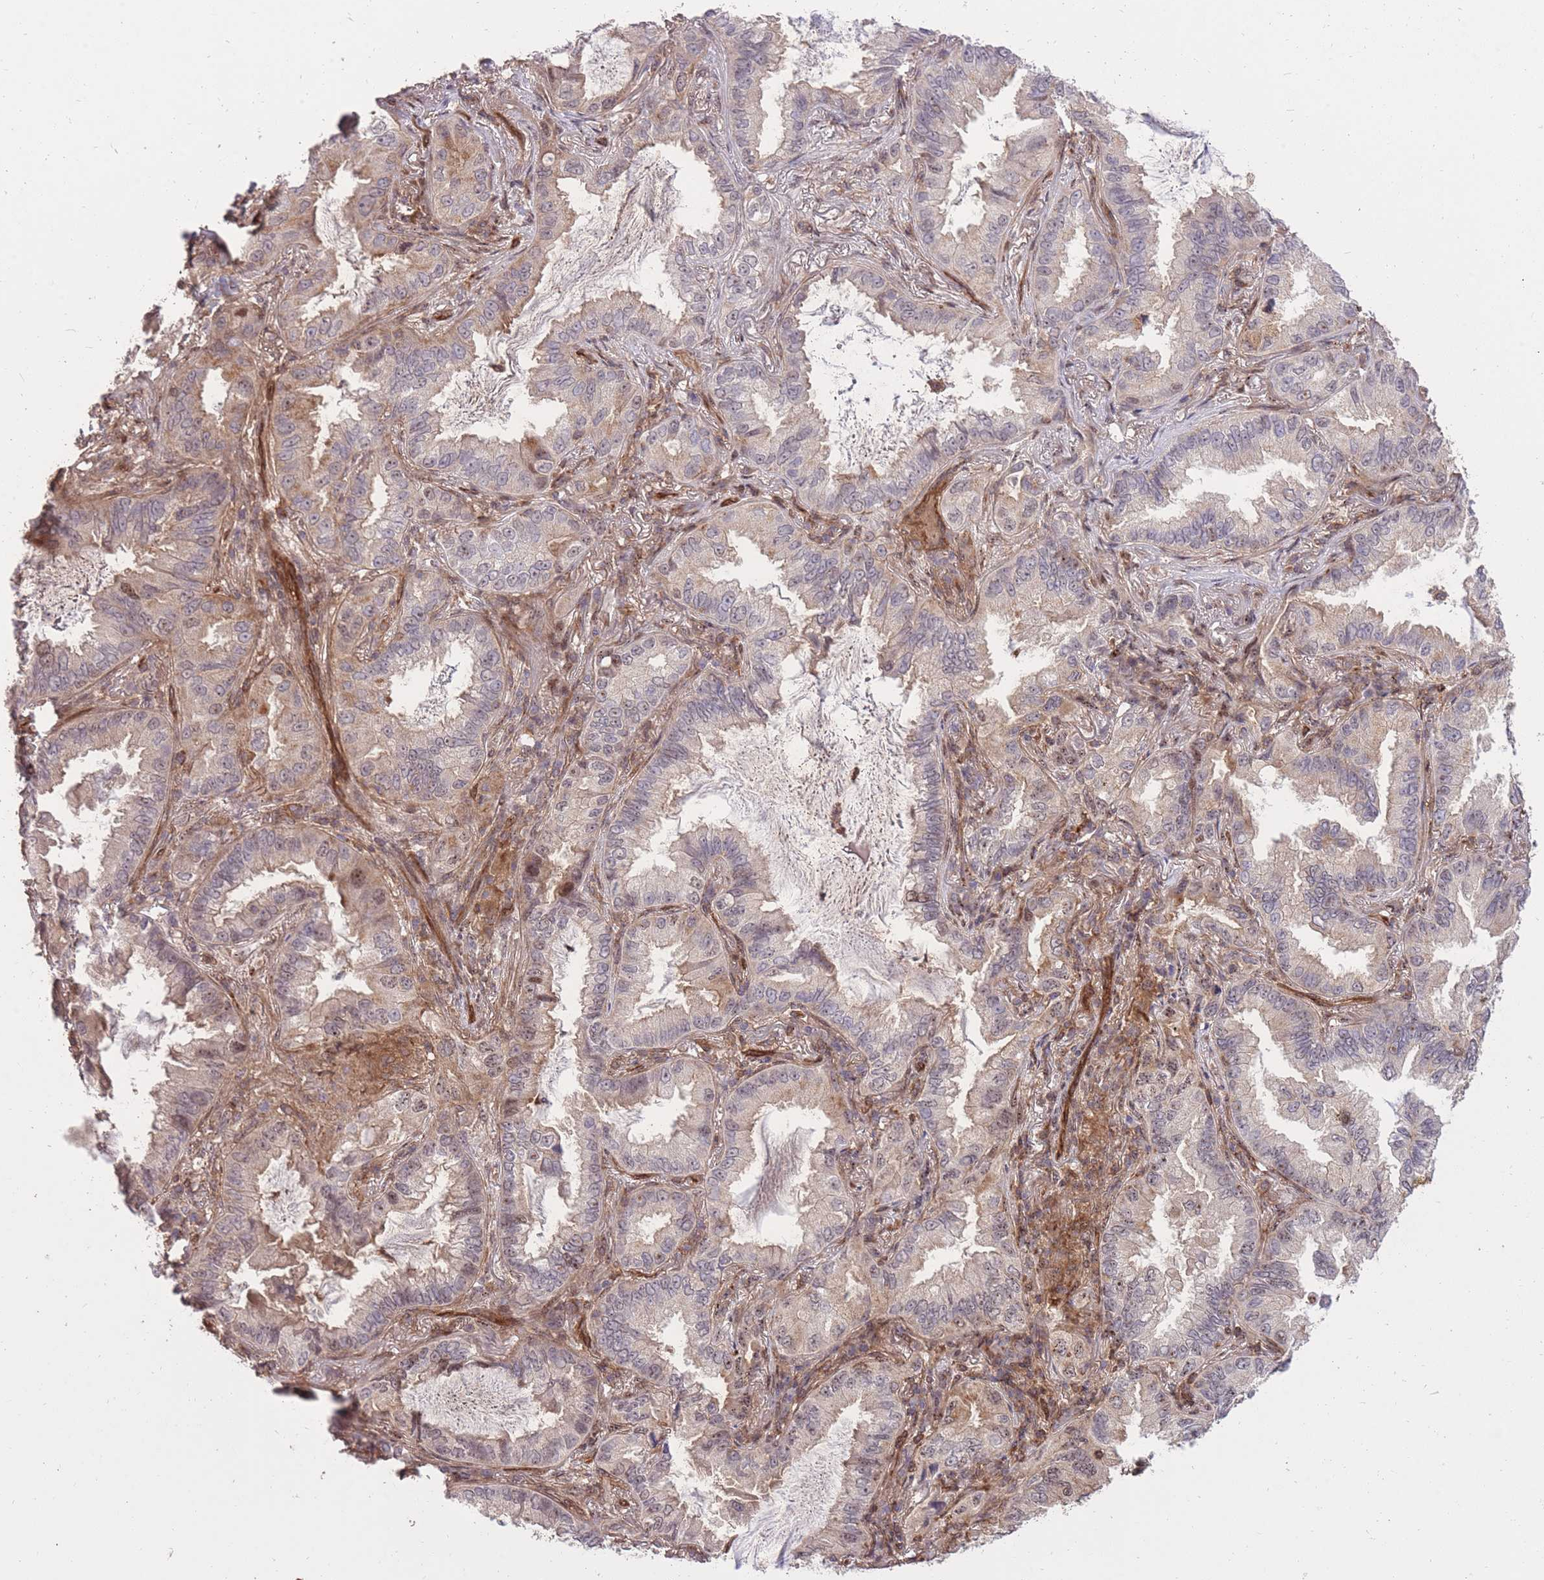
{"staining": {"intensity": "weak", "quantity": "<25%", "location": "cytoplasmic/membranous"}, "tissue": "lung cancer", "cell_type": "Tumor cells", "image_type": "cancer", "snomed": [{"axis": "morphology", "description": "Adenocarcinoma, NOS"}, {"axis": "topography", "description": "Lung"}], "caption": "Histopathology image shows no significant protein staining in tumor cells of adenocarcinoma (lung).", "gene": "PLD1", "patient": {"sex": "female", "age": 69}}